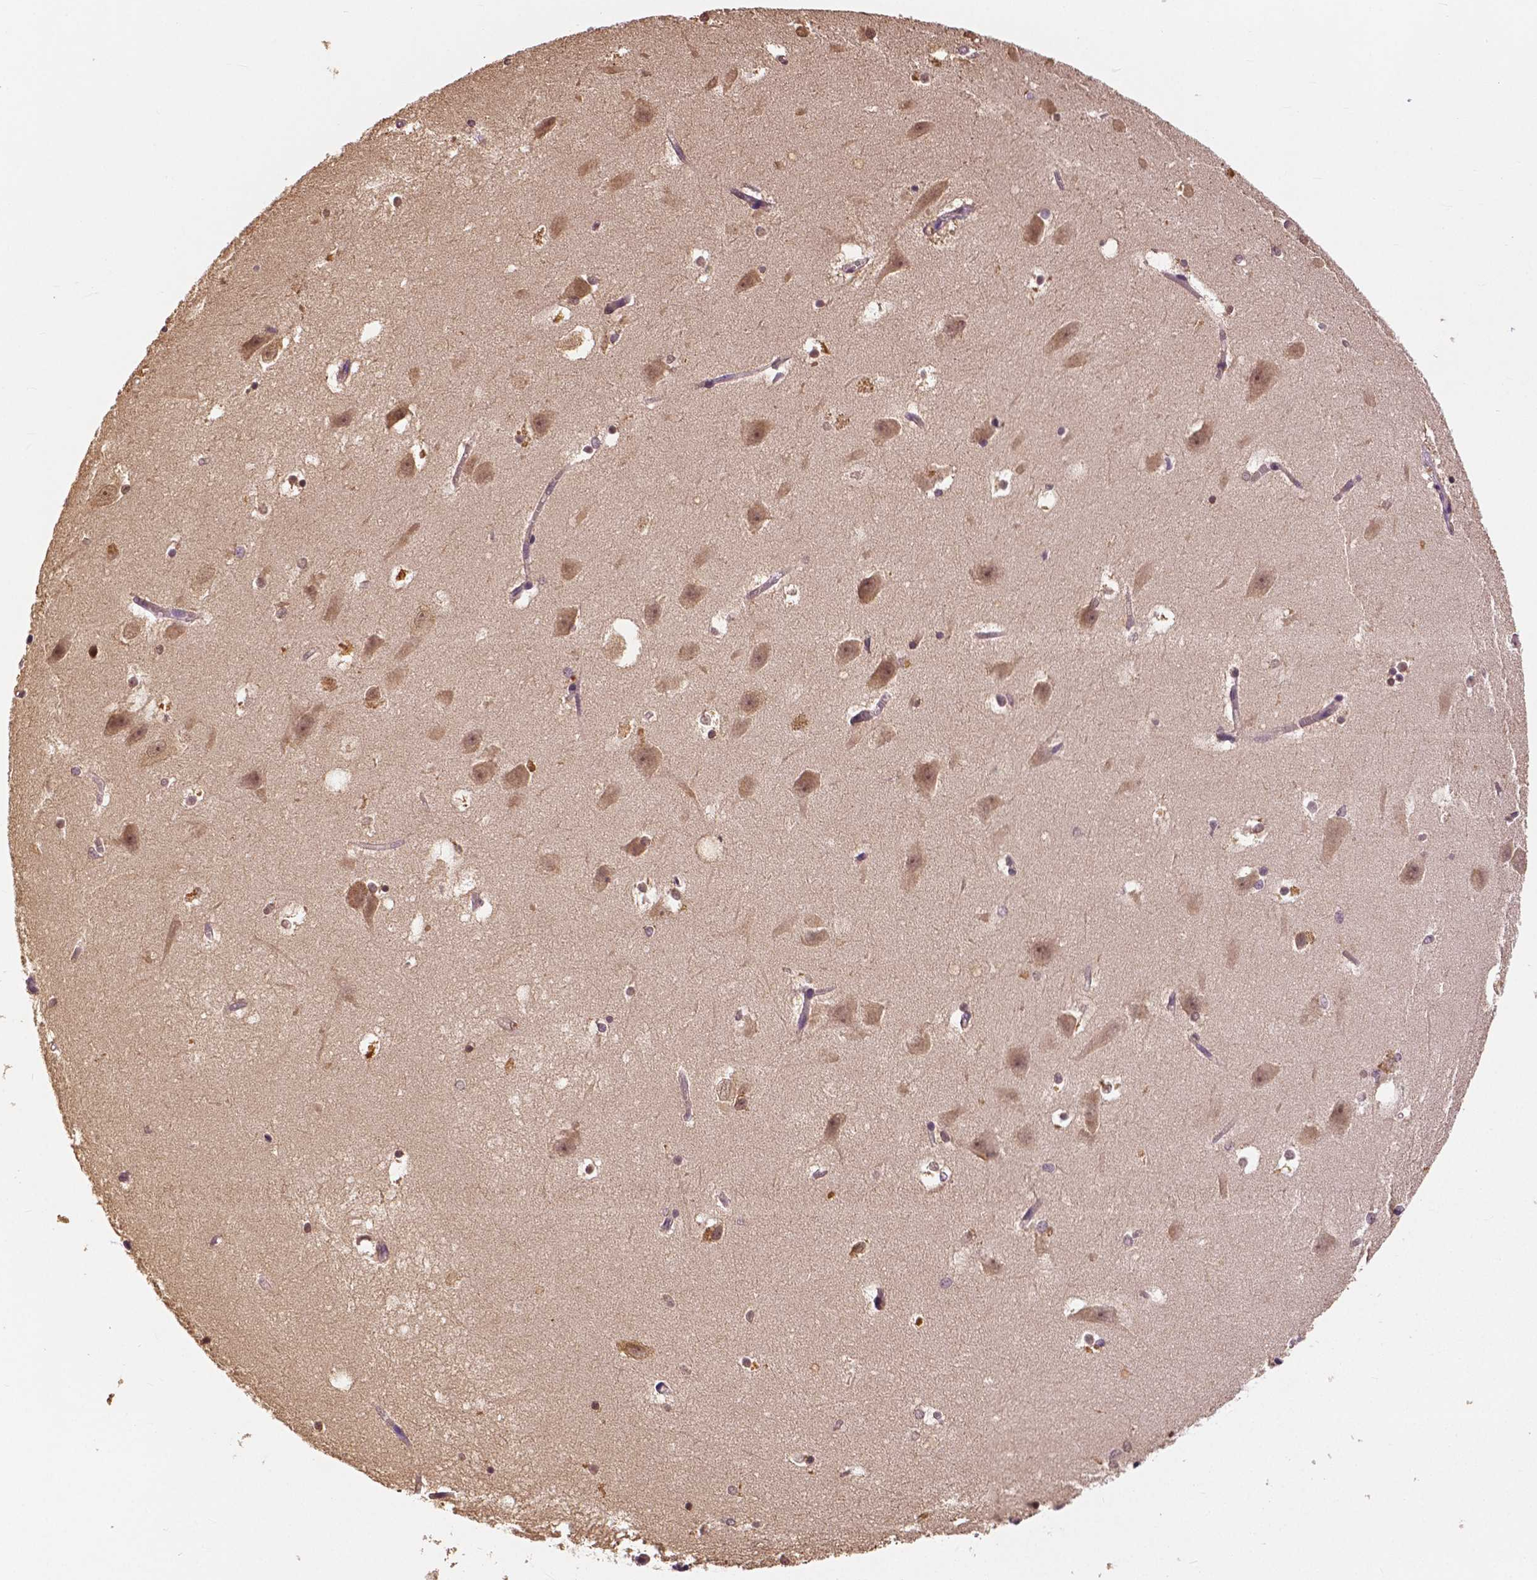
{"staining": {"intensity": "negative", "quantity": "none", "location": "none"}, "tissue": "hippocampus", "cell_type": "Glial cells", "image_type": "normal", "snomed": [{"axis": "morphology", "description": "Normal tissue, NOS"}, {"axis": "topography", "description": "Hippocampus"}], "caption": "A high-resolution micrograph shows immunohistochemistry staining of normal hippocampus, which demonstrates no significant positivity in glial cells. The staining is performed using DAB (3,3'-diaminobenzidine) brown chromogen with nuclei counter-stained in using hematoxylin.", "gene": "MAP1LC3B", "patient": {"sex": "male", "age": 58}}